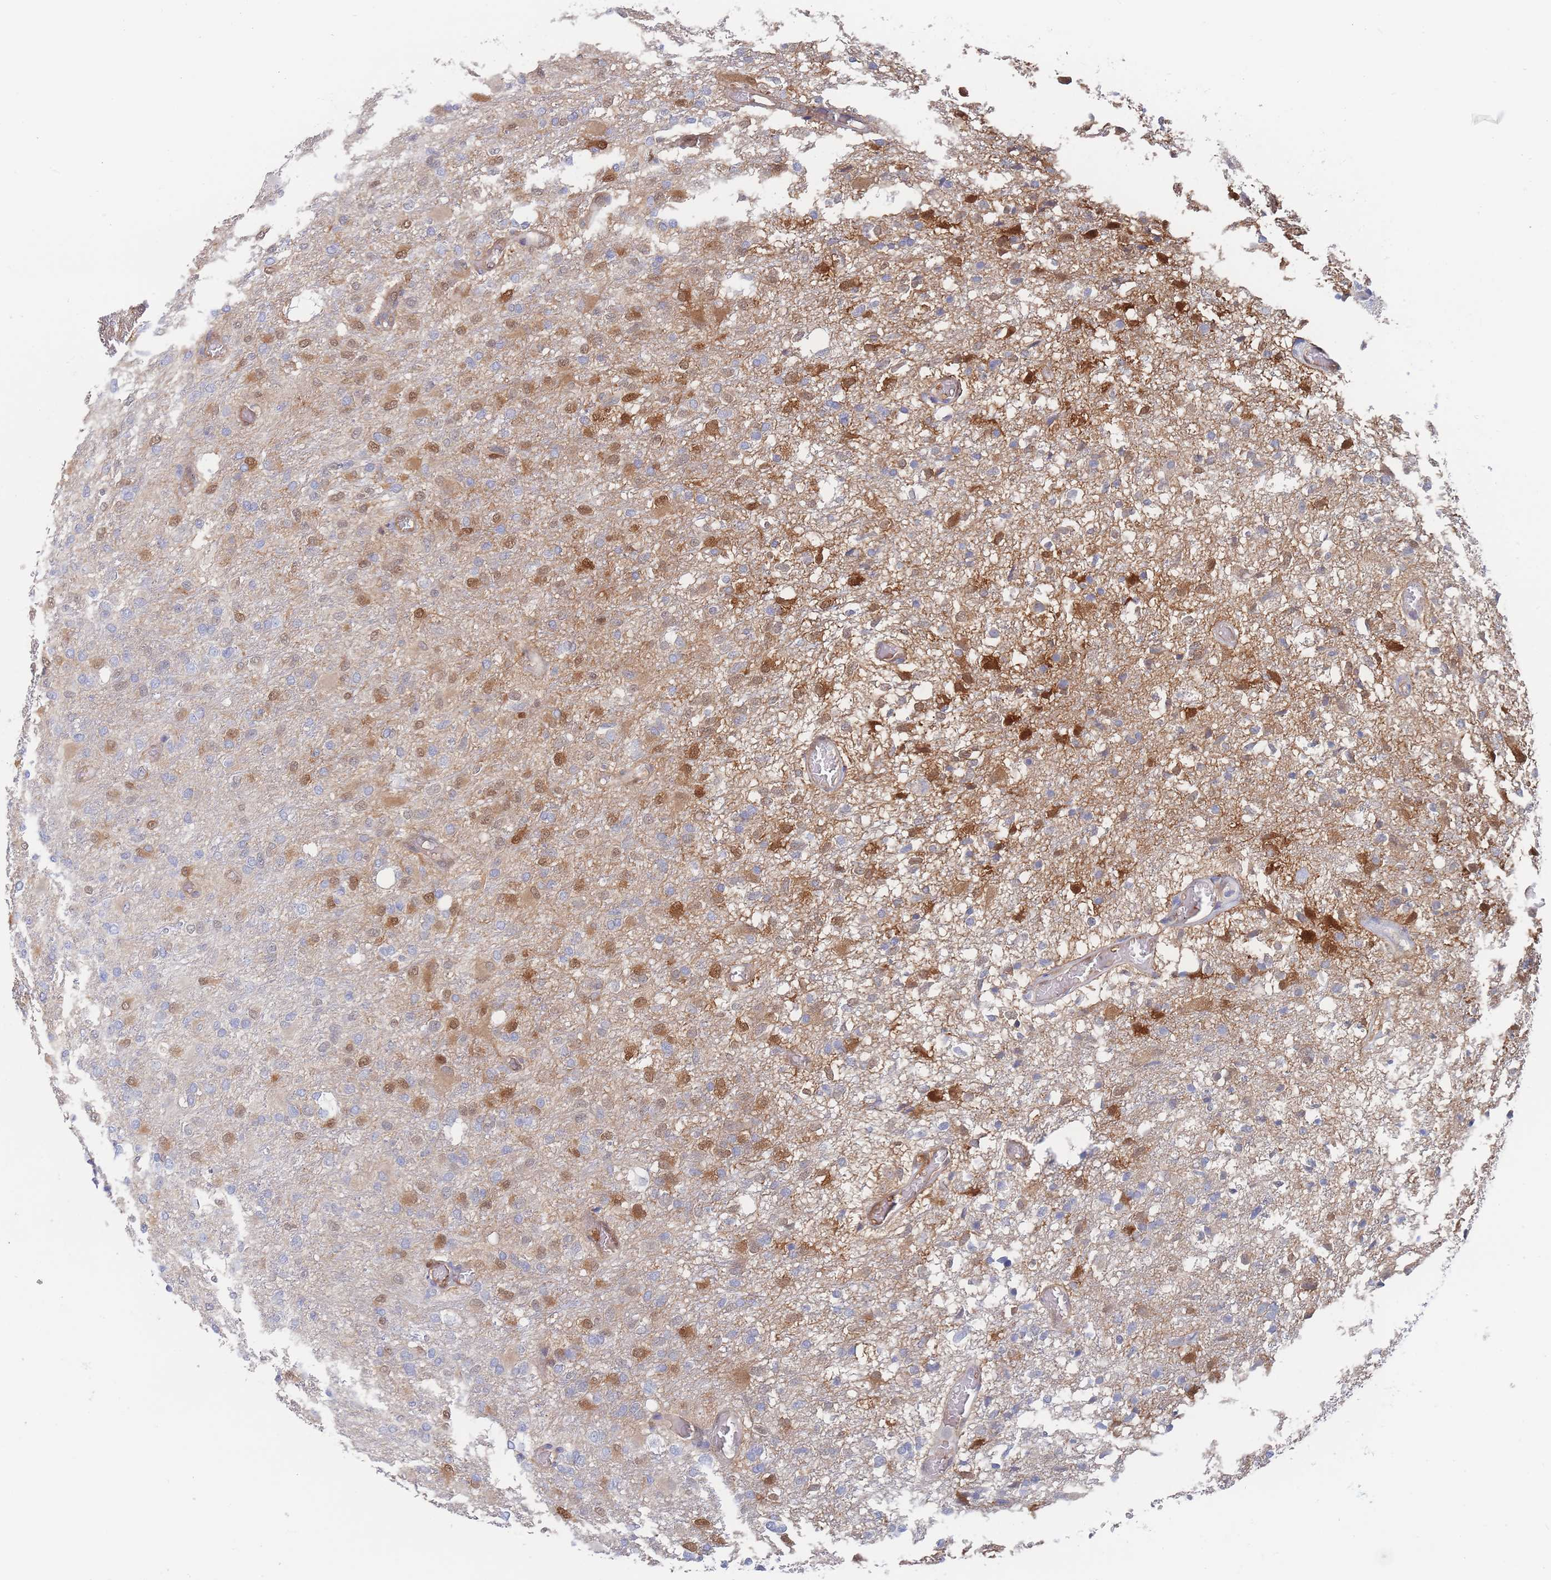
{"staining": {"intensity": "strong", "quantity": "<25%", "location": "cytoplasmic/membranous,nuclear"}, "tissue": "glioma", "cell_type": "Tumor cells", "image_type": "cancer", "snomed": [{"axis": "morphology", "description": "Glioma, malignant, High grade"}, {"axis": "topography", "description": "Brain"}], "caption": "Immunohistochemistry of glioma shows medium levels of strong cytoplasmic/membranous and nuclear staining in approximately <25% of tumor cells. The protein is shown in brown color, while the nuclei are stained blue.", "gene": "G6PC1", "patient": {"sex": "female", "age": 74}}